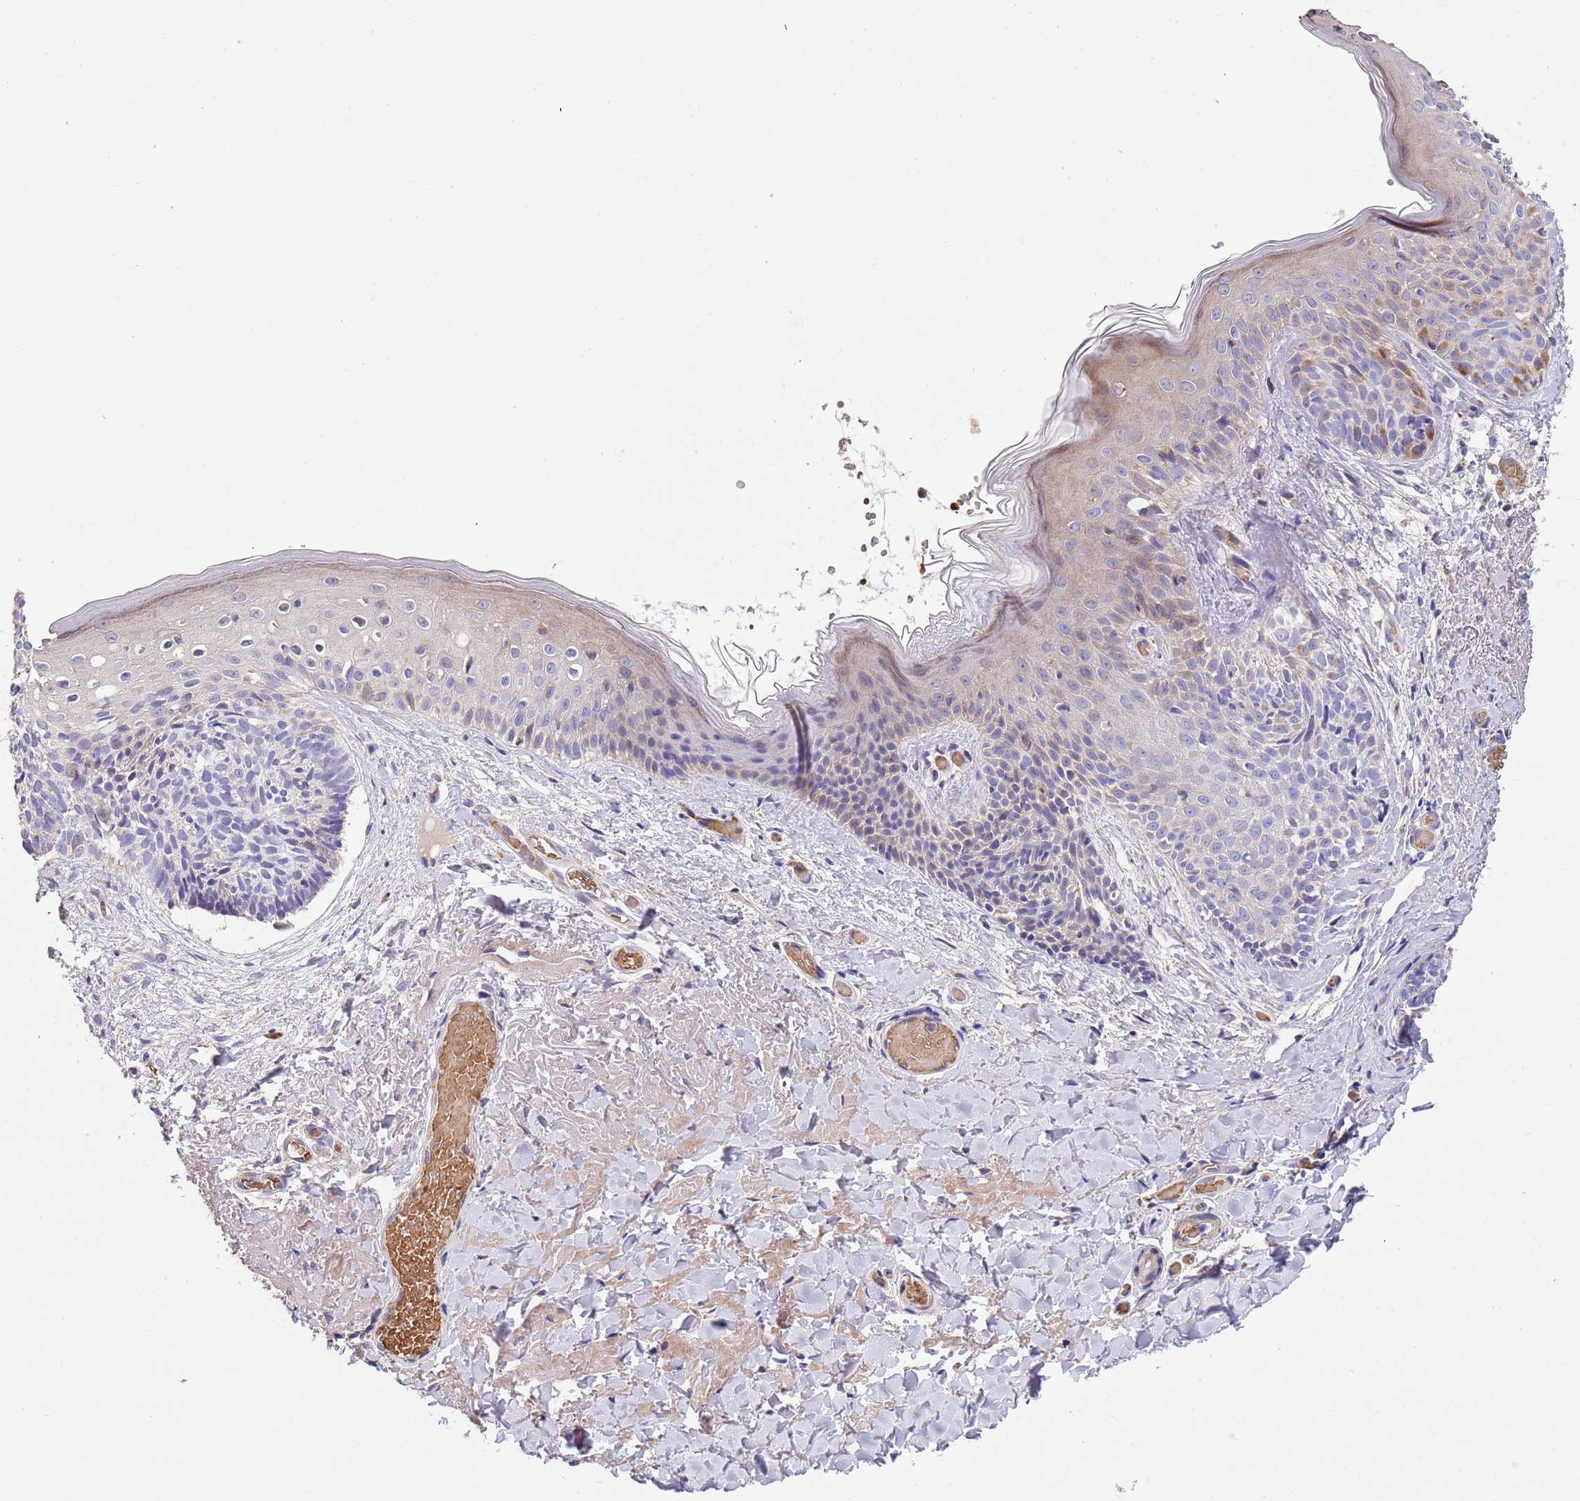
{"staining": {"intensity": "negative", "quantity": "none", "location": "none"}, "tissue": "skin cancer", "cell_type": "Tumor cells", "image_type": "cancer", "snomed": [{"axis": "morphology", "description": "Basal cell carcinoma"}, {"axis": "topography", "description": "Skin"}], "caption": "IHC histopathology image of human skin basal cell carcinoma stained for a protein (brown), which exhibits no staining in tumor cells. The staining is performed using DAB (3,3'-diaminobenzidine) brown chromogen with nuclei counter-stained in using hematoxylin.", "gene": "PIGA", "patient": {"sex": "male", "age": 84}}